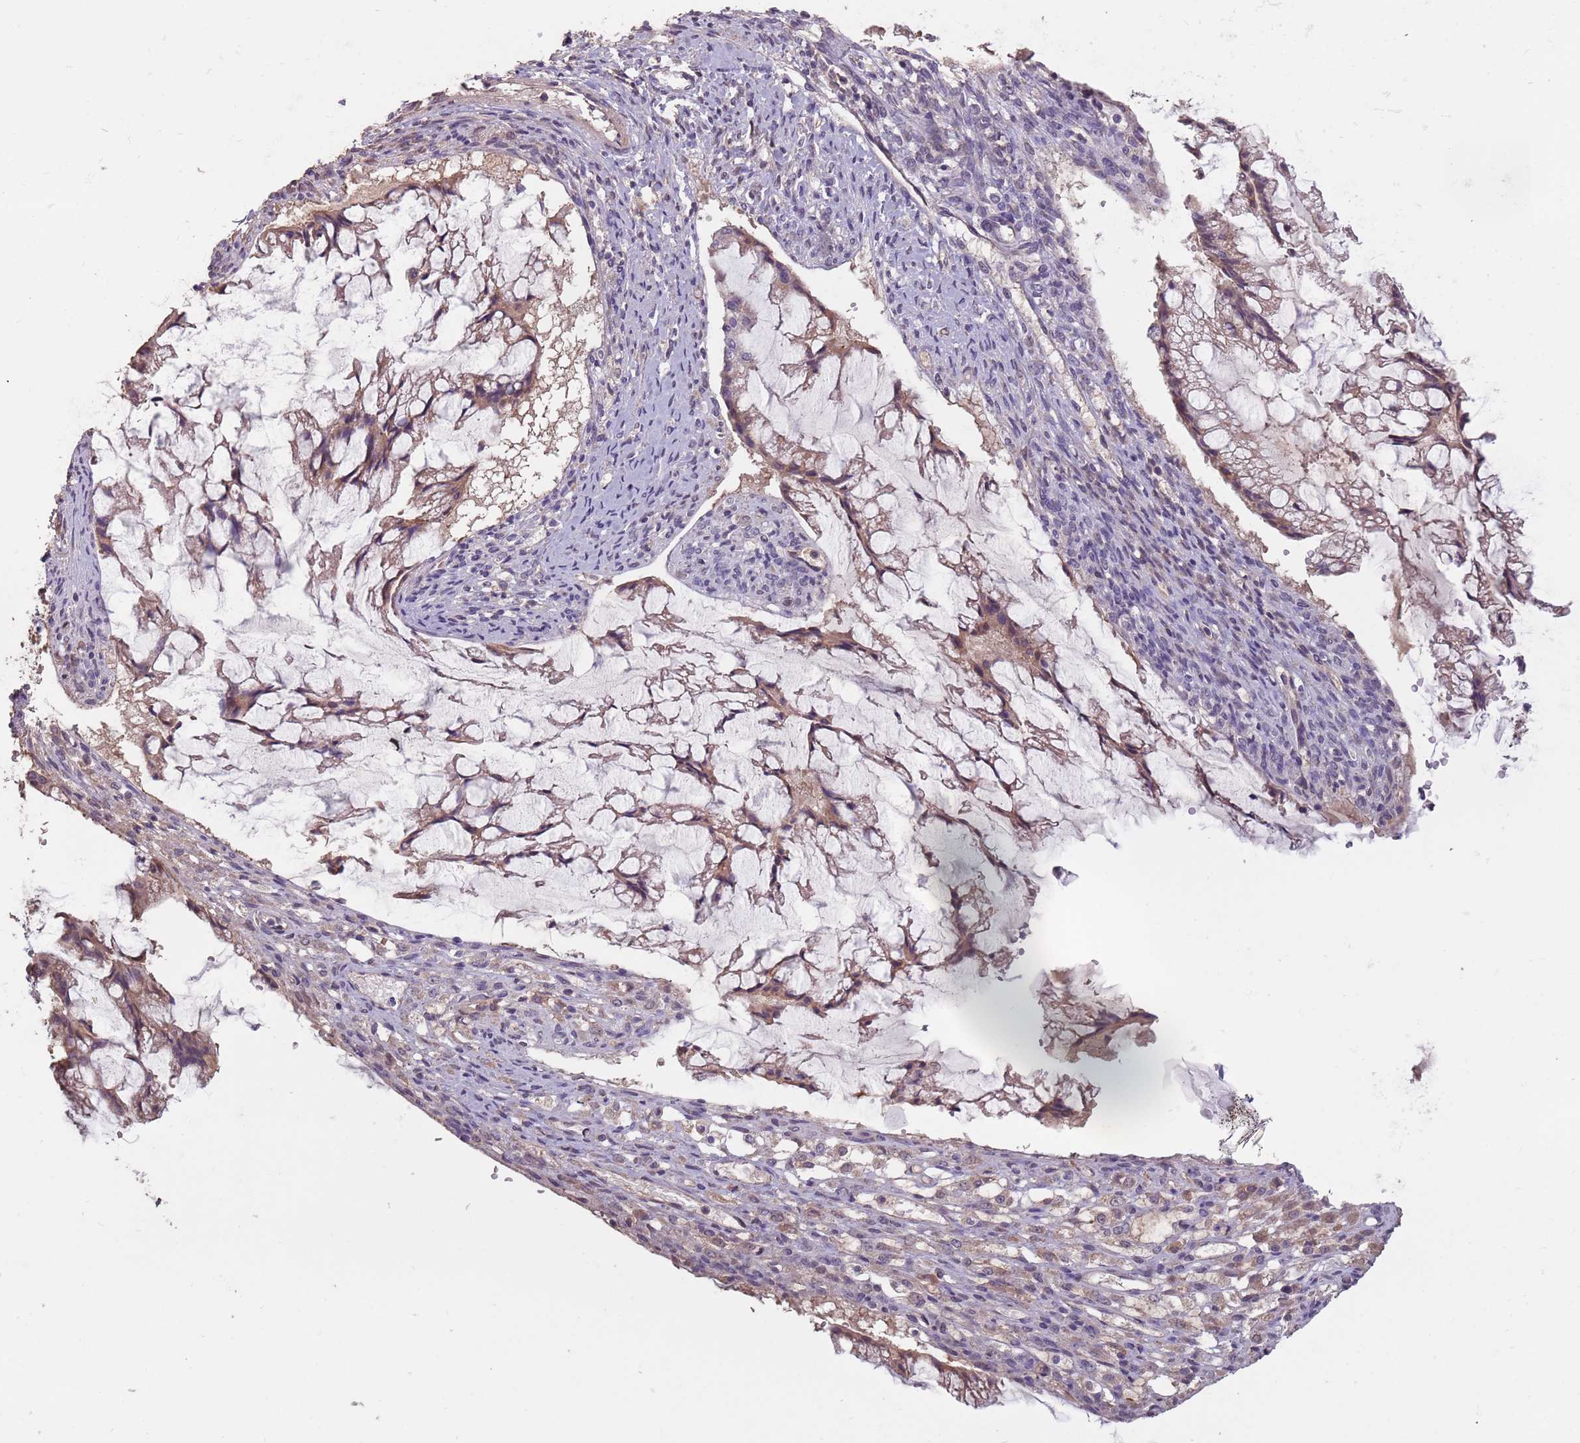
{"staining": {"intensity": "weak", "quantity": "25%-75%", "location": "cytoplasmic/membranous"}, "tissue": "ovarian cancer", "cell_type": "Tumor cells", "image_type": "cancer", "snomed": [{"axis": "morphology", "description": "Cystadenocarcinoma, mucinous, NOS"}, {"axis": "topography", "description": "Ovary"}], "caption": "There is low levels of weak cytoplasmic/membranous staining in tumor cells of mucinous cystadenocarcinoma (ovarian), as demonstrated by immunohistochemical staining (brown color).", "gene": "MBD3L1", "patient": {"sex": "female", "age": 73}}